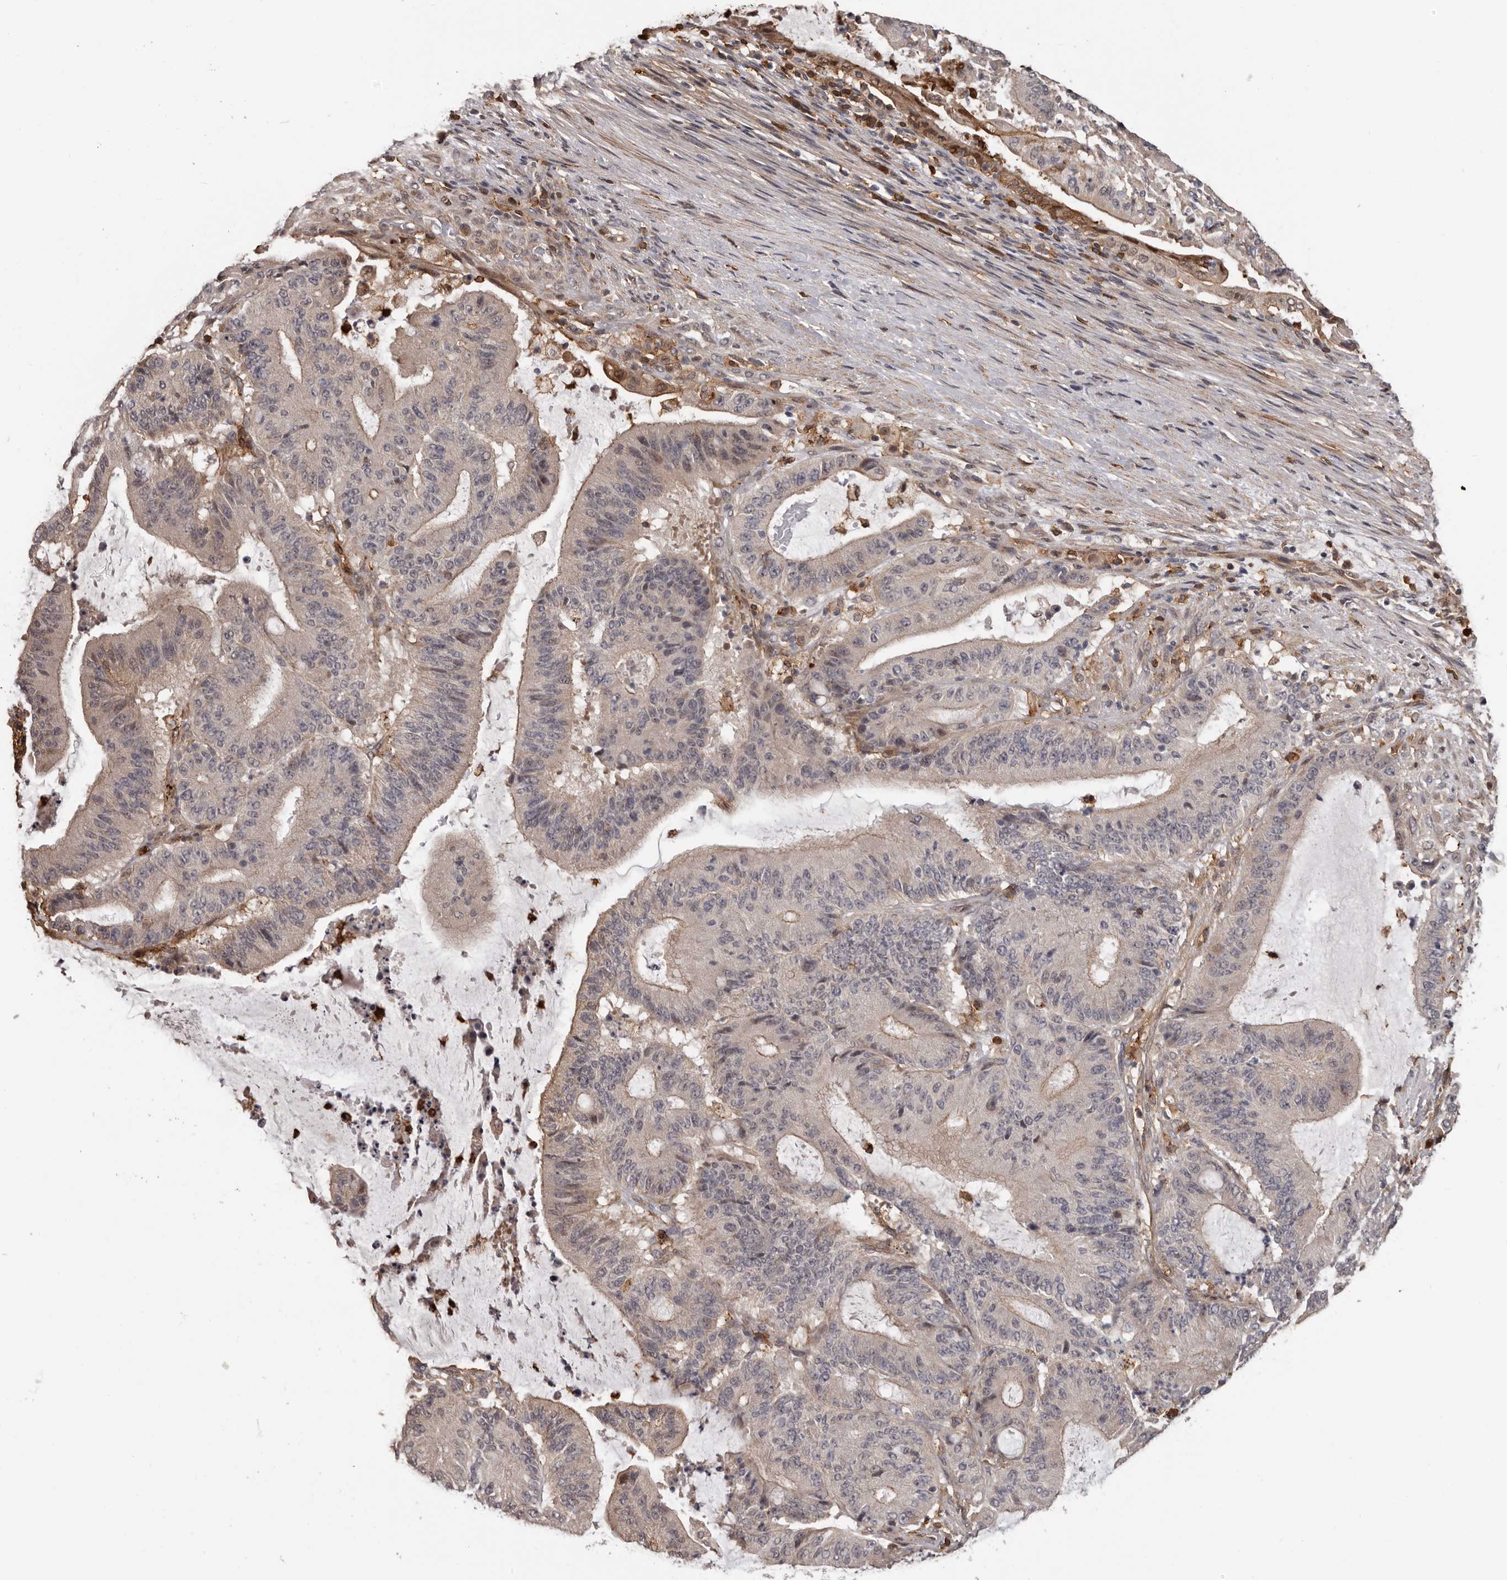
{"staining": {"intensity": "negative", "quantity": "none", "location": "none"}, "tissue": "liver cancer", "cell_type": "Tumor cells", "image_type": "cancer", "snomed": [{"axis": "morphology", "description": "Normal tissue, NOS"}, {"axis": "morphology", "description": "Cholangiocarcinoma"}, {"axis": "topography", "description": "Liver"}, {"axis": "topography", "description": "Peripheral nerve tissue"}], "caption": "Immunohistochemistry histopathology image of human liver cholangiocarcinoma stained for a protein (brown), which demonstrates no expression in tumor cells.", "gene": "PRR12", "patient": {"sex": "female", "age": 73}}